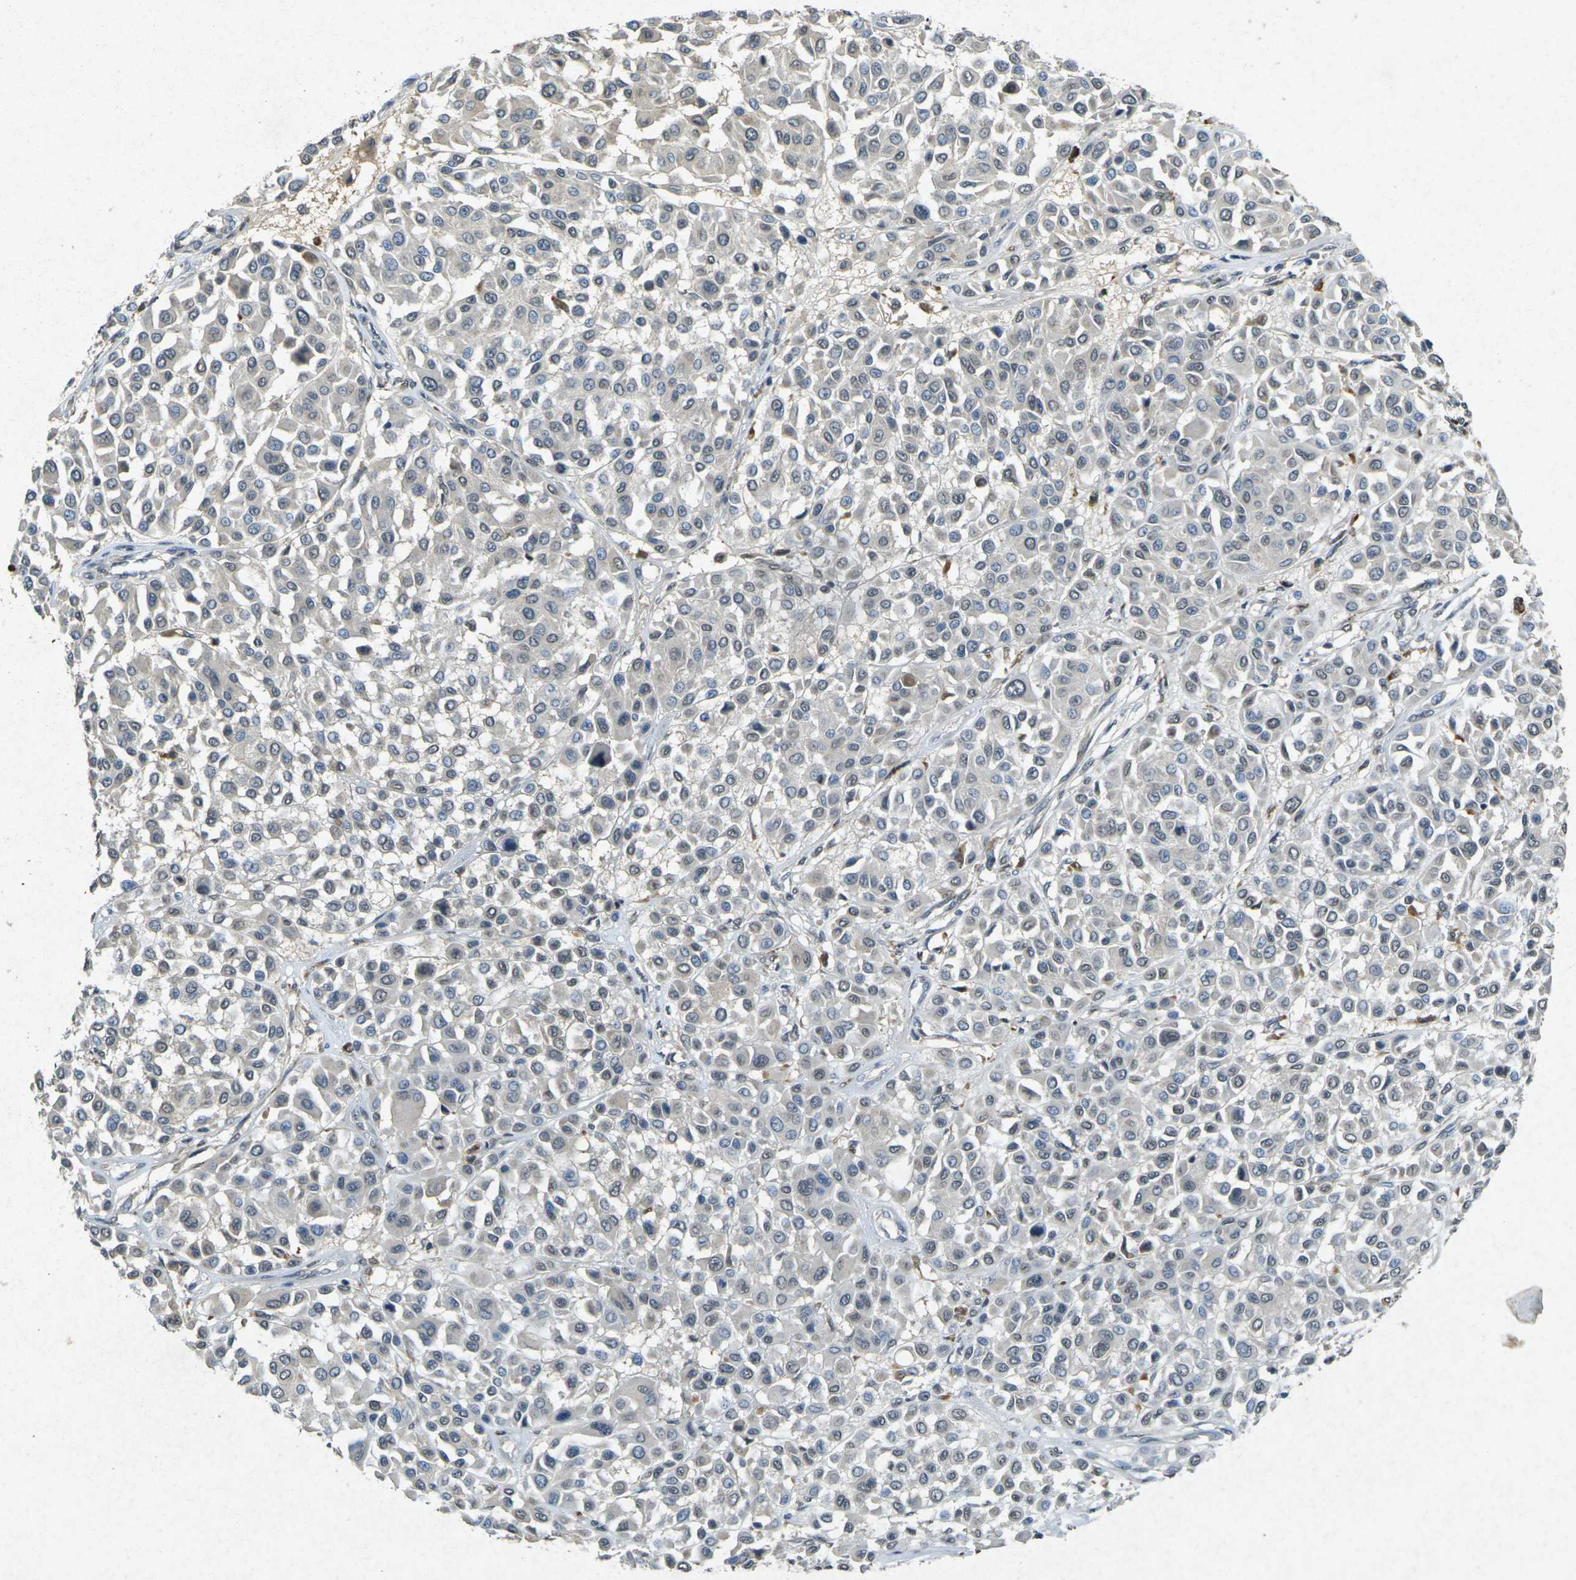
{"staining": {"intensity": "negative", "quantity": "none", "location": "none"}, "tissue": "melanoma", "cell_type": "Tumor cells", "image_type": "cancer", "snomed": [{"axis": "morphology", "description": "Malignant melanoma, Metastatic site"}, {"axis": "topography", "description": "Soft tissue"}], "caption": "This photomicrograph is of melanoma stained with immunohistochemistry to label a protein in brown with the nuclei are counter-stained blue. There is no expression in tumor cells. Nuclei are stained in blue.", "gene": "RGMA", "patient": {"sex": "male", "age": 41}}